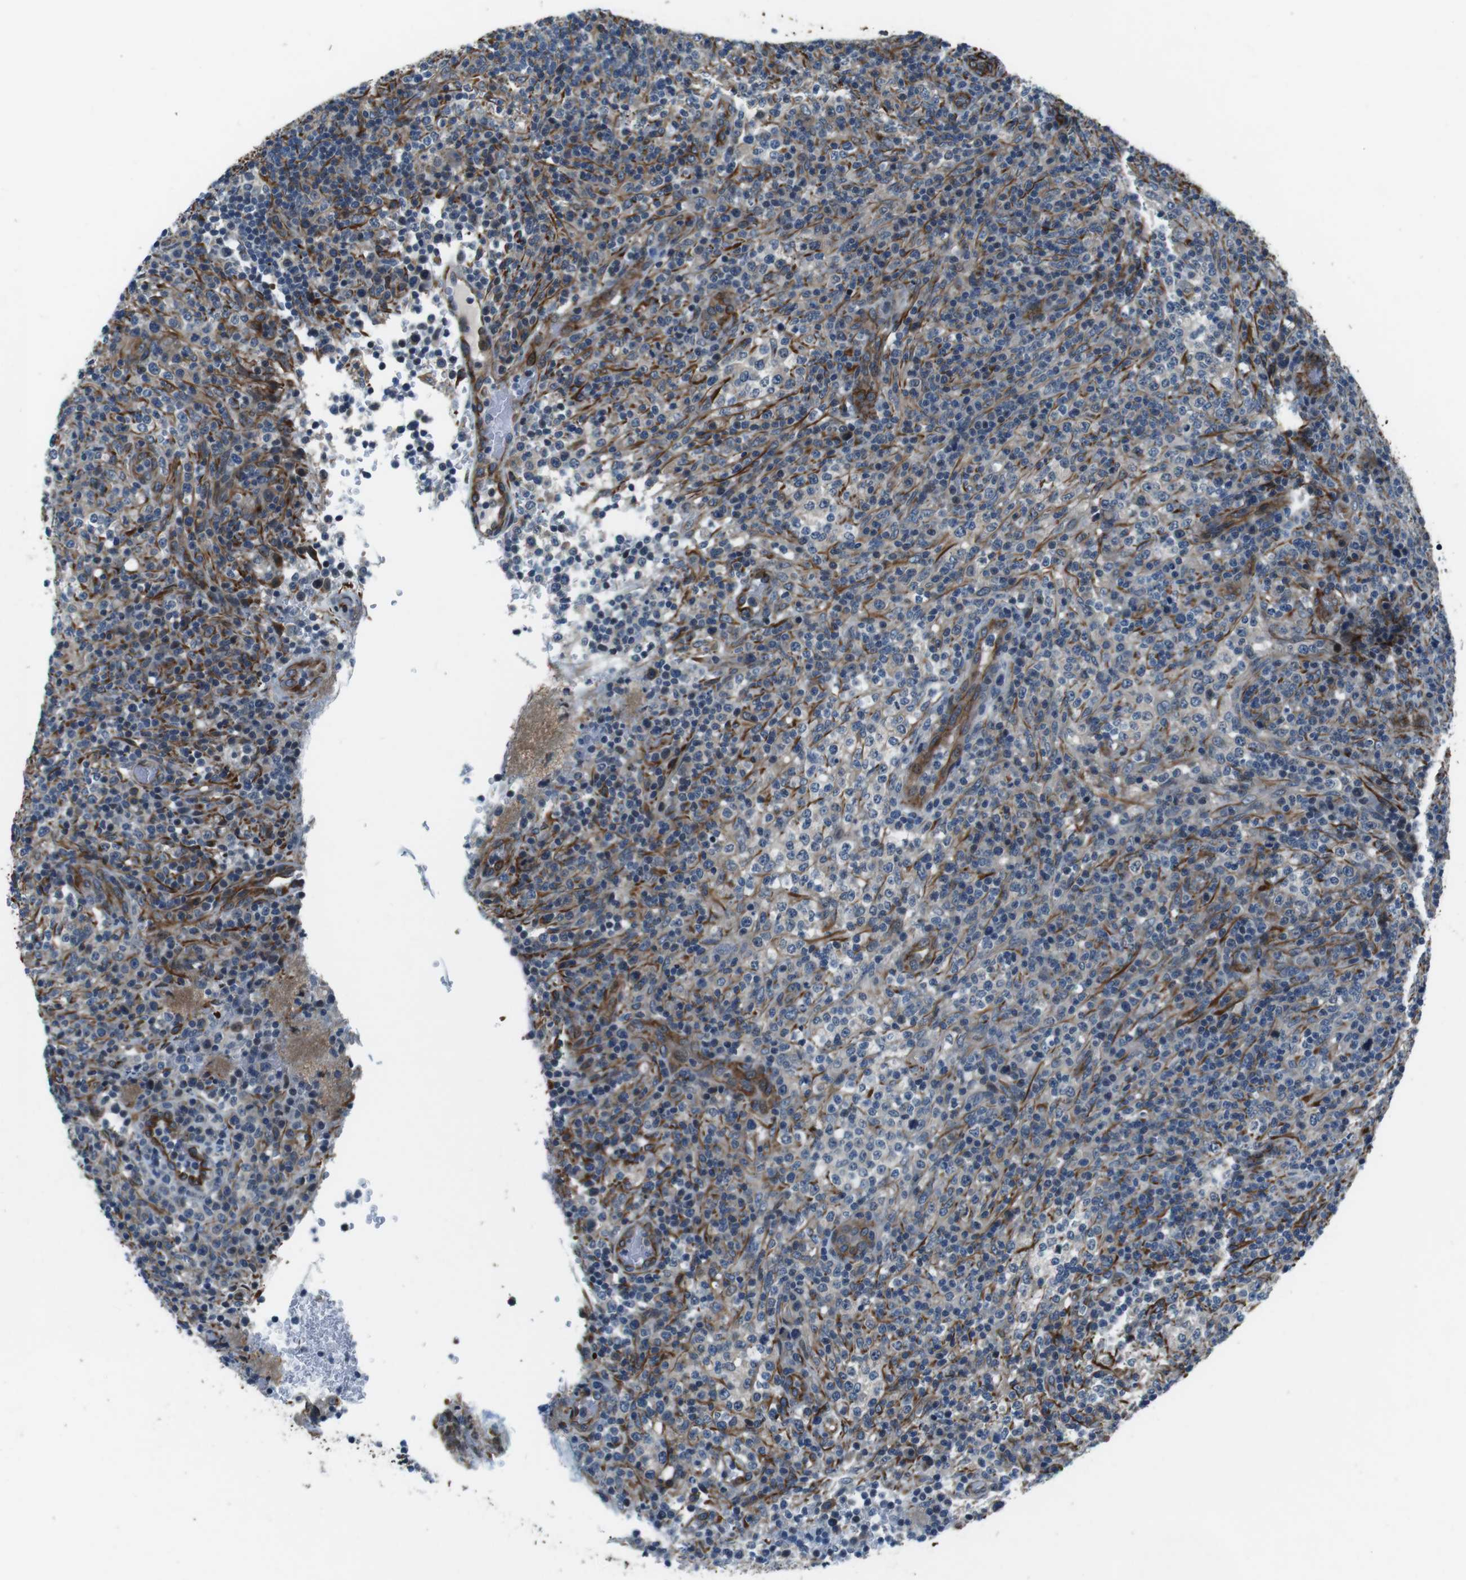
{"staining": {"intensity": "negative", "quantity": "none", "location": "none"}, "tissue": "lymphoma", "cell_type": "Tumor cells", "image_type": "cancer", "snomed": [{"axis": "morphology", "description": "Malignant lymphoma, non-Hodgkin's type, High grade"}, {"axis": "topography", "description": "Lymph node"}], "caption": "Tumor cells are negative for brown protein staining in lymphoma. Nuclei are stained in blue.", "gene": "LRRC49", "patient": {"sex": "female", "age": 76}}